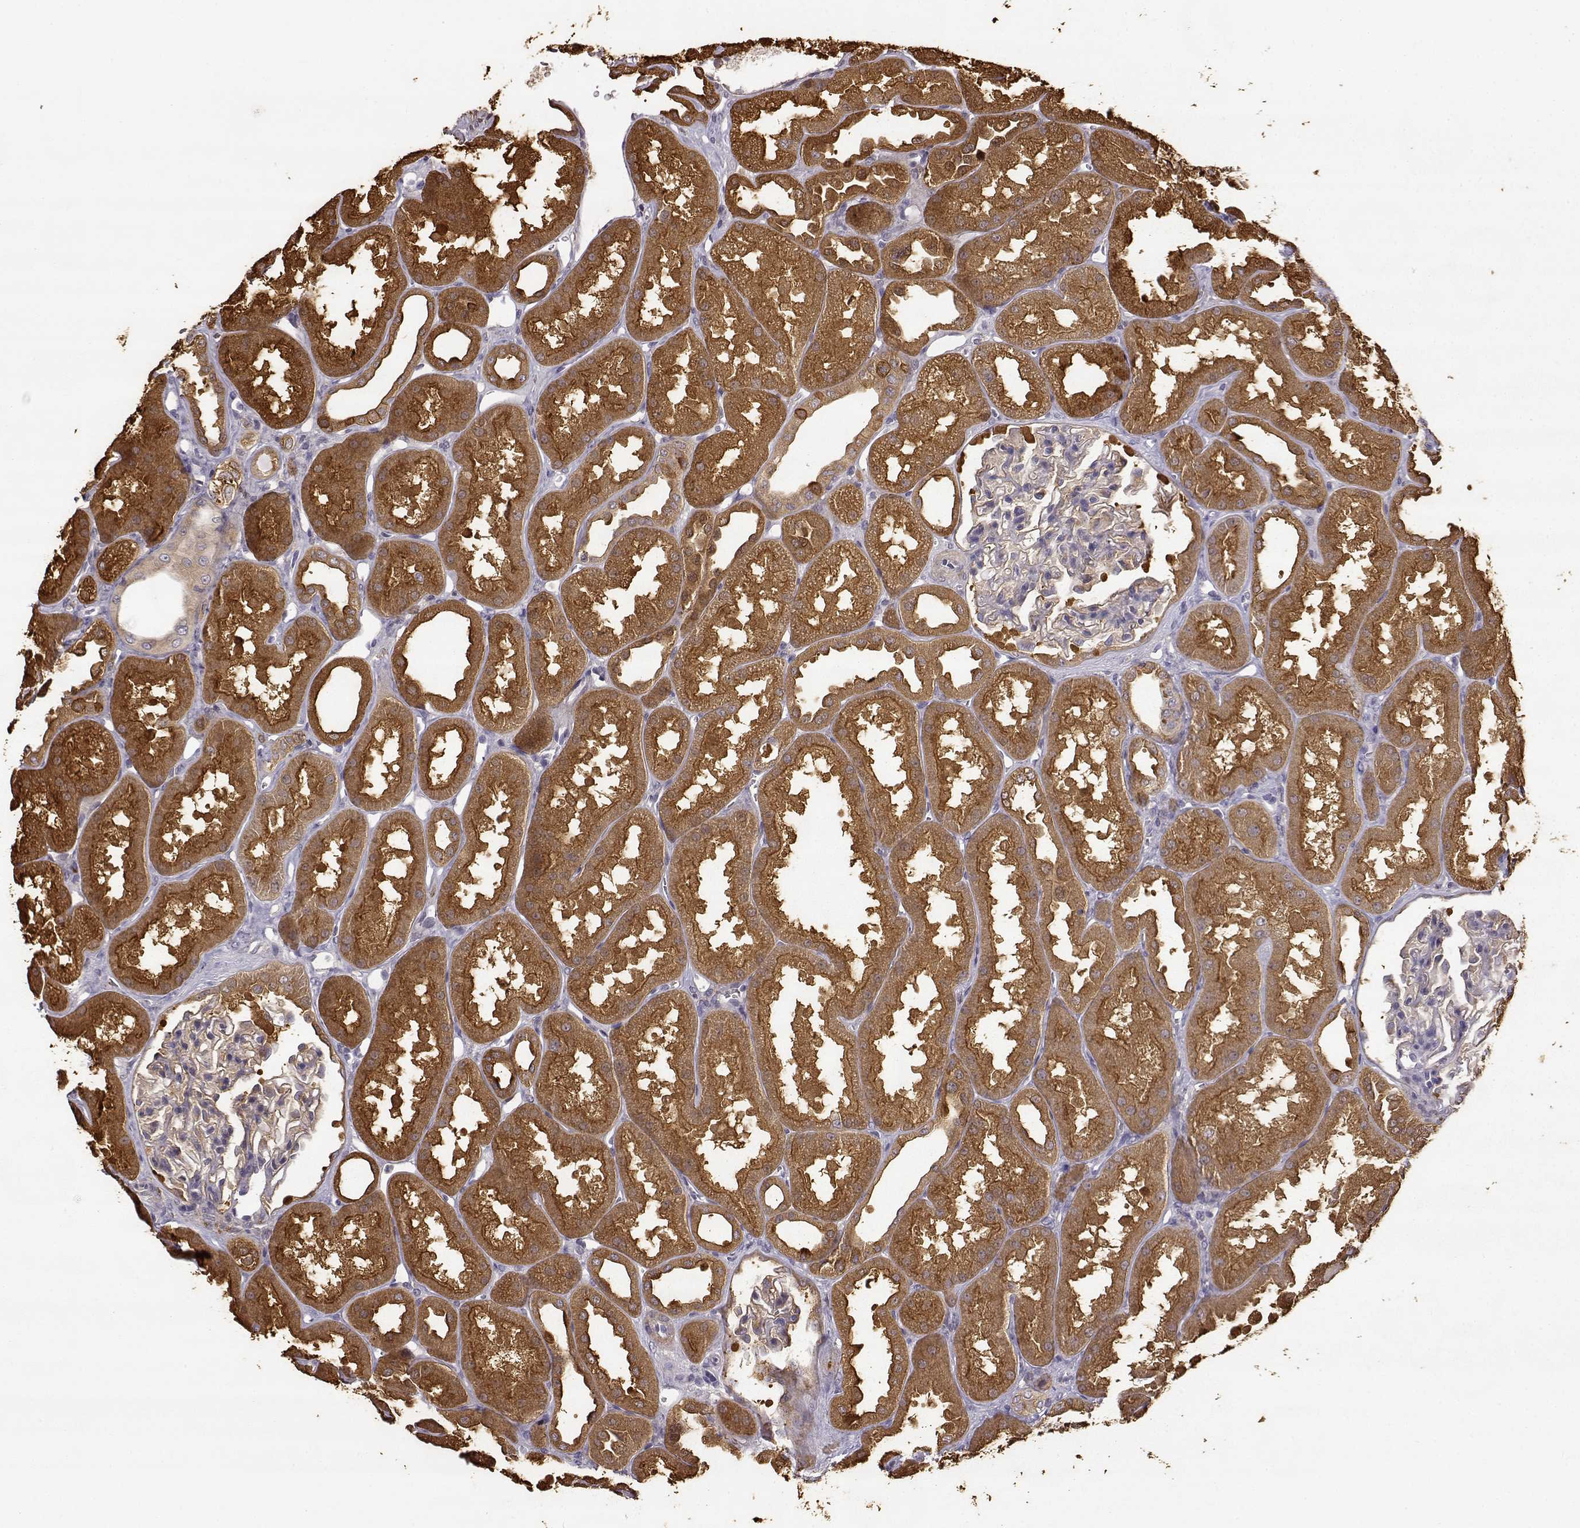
{"staining": {"intensity": "negative", "quantity": "none", "location": "none"}, "tissue": "kidney", "cell_type": "Cells in glomeruli", "image_type": "normal", "snomed": [{"axis": "morphology", "description": "Normal tissue, NOS"}, {"axis": "topography", "description": "Kidney"}], "caption": "An immunohistochemistry (IHC) micrograph of unremarkable kidney is shown. There is no staining in cells in glomeruli of kidney.", "gene": "CRIM1", "patient": {"sex": "male", "age": 61}}